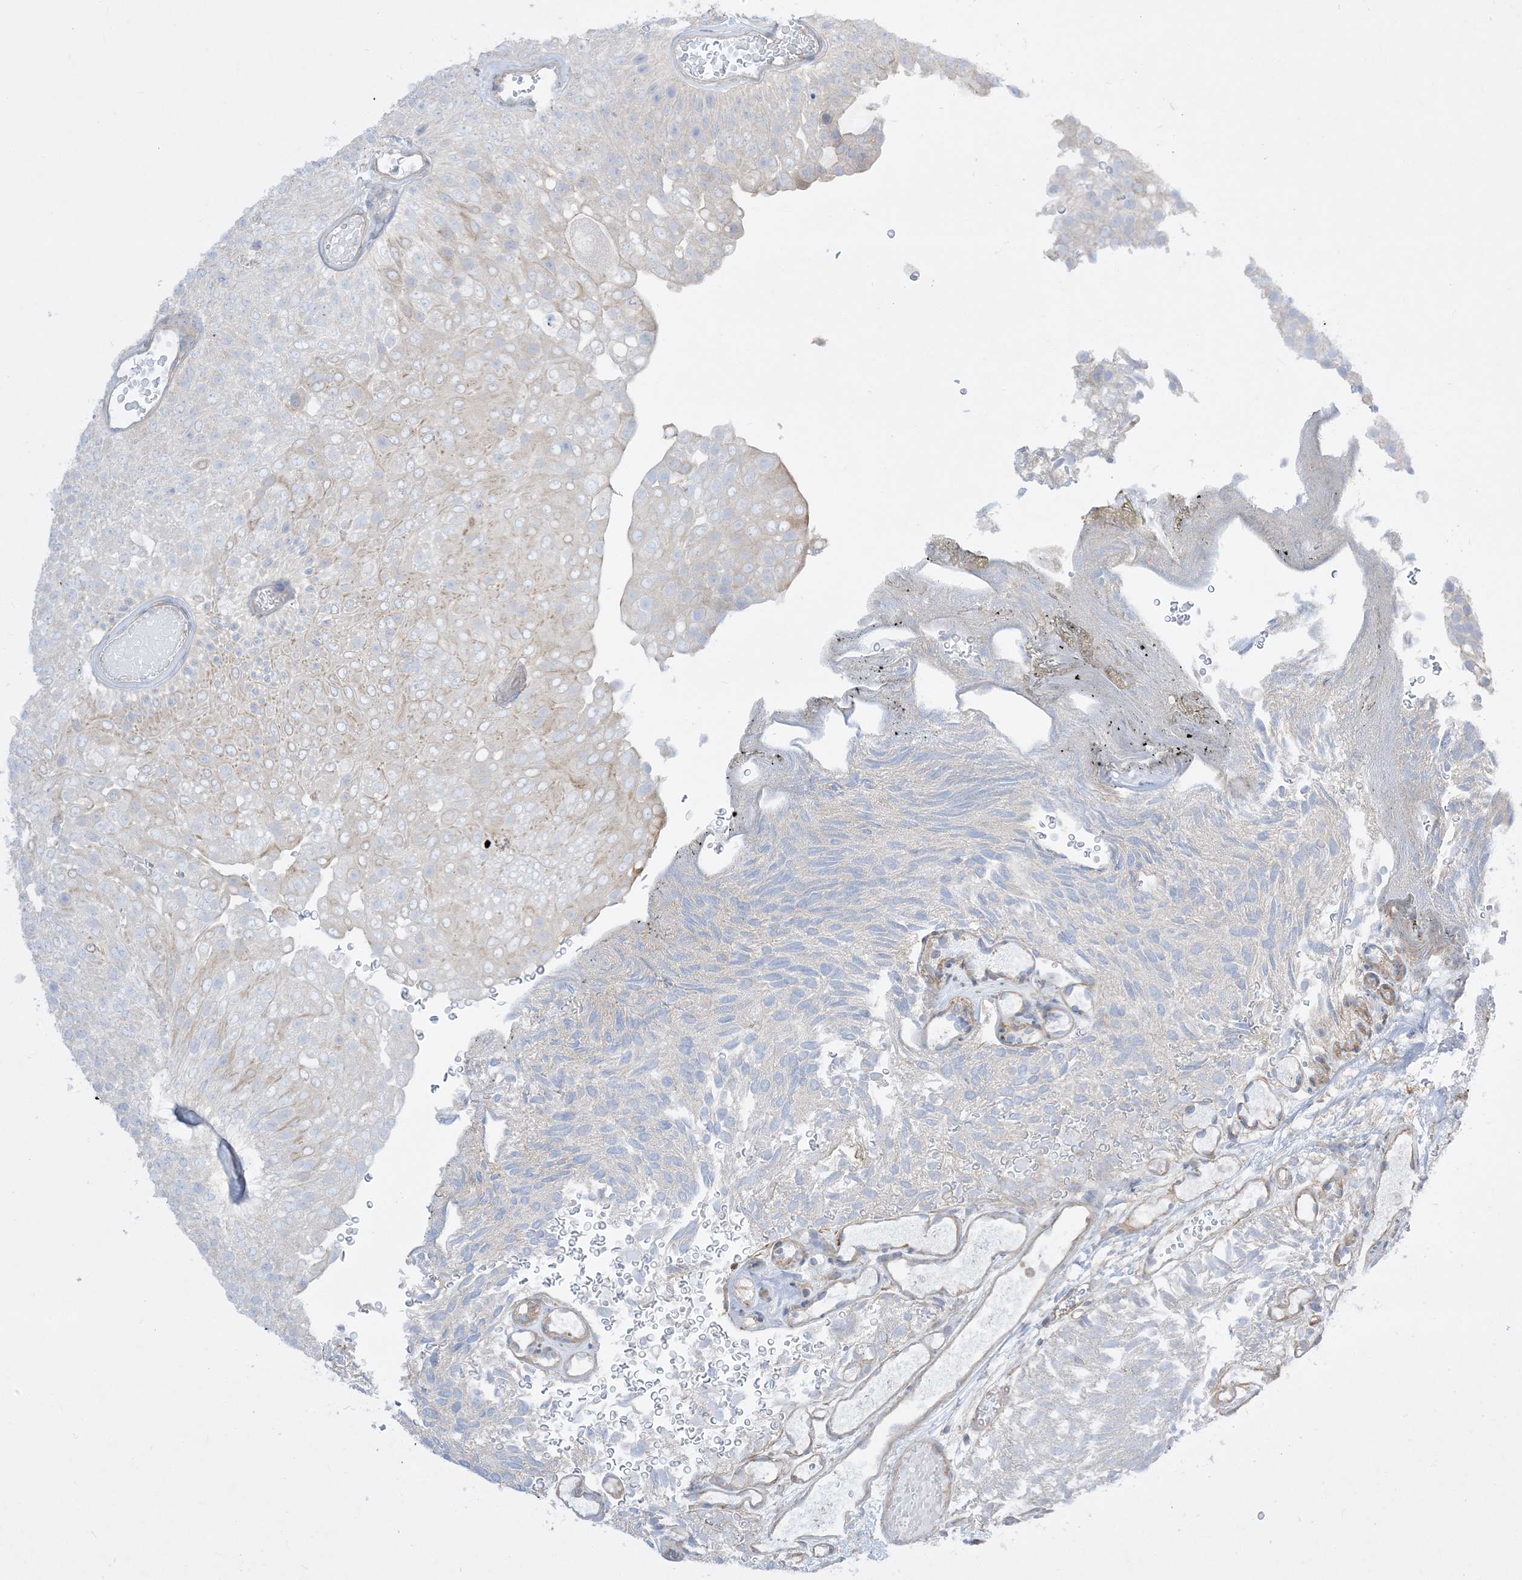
{"staining": {"intensity": "negative", "quantity": "none", "location": "none"}, "tissue": "urothelial cancer", "cell_type": "Tumor cells", "image_type": "cancer", "snomed": [{"axis": "morphology", "description": "Urothelial carcinoma, Low grade"}, {"axis": "topography", "description": "Urinary bladder"}], "caption": "This is an immunohistochemistry (IHC) image of human low-grade urothelial carcinoma. There is no positivity in tumor cells.", "gene": "ARHGEF9", "patient": {"sex": "male", "age": 78}}